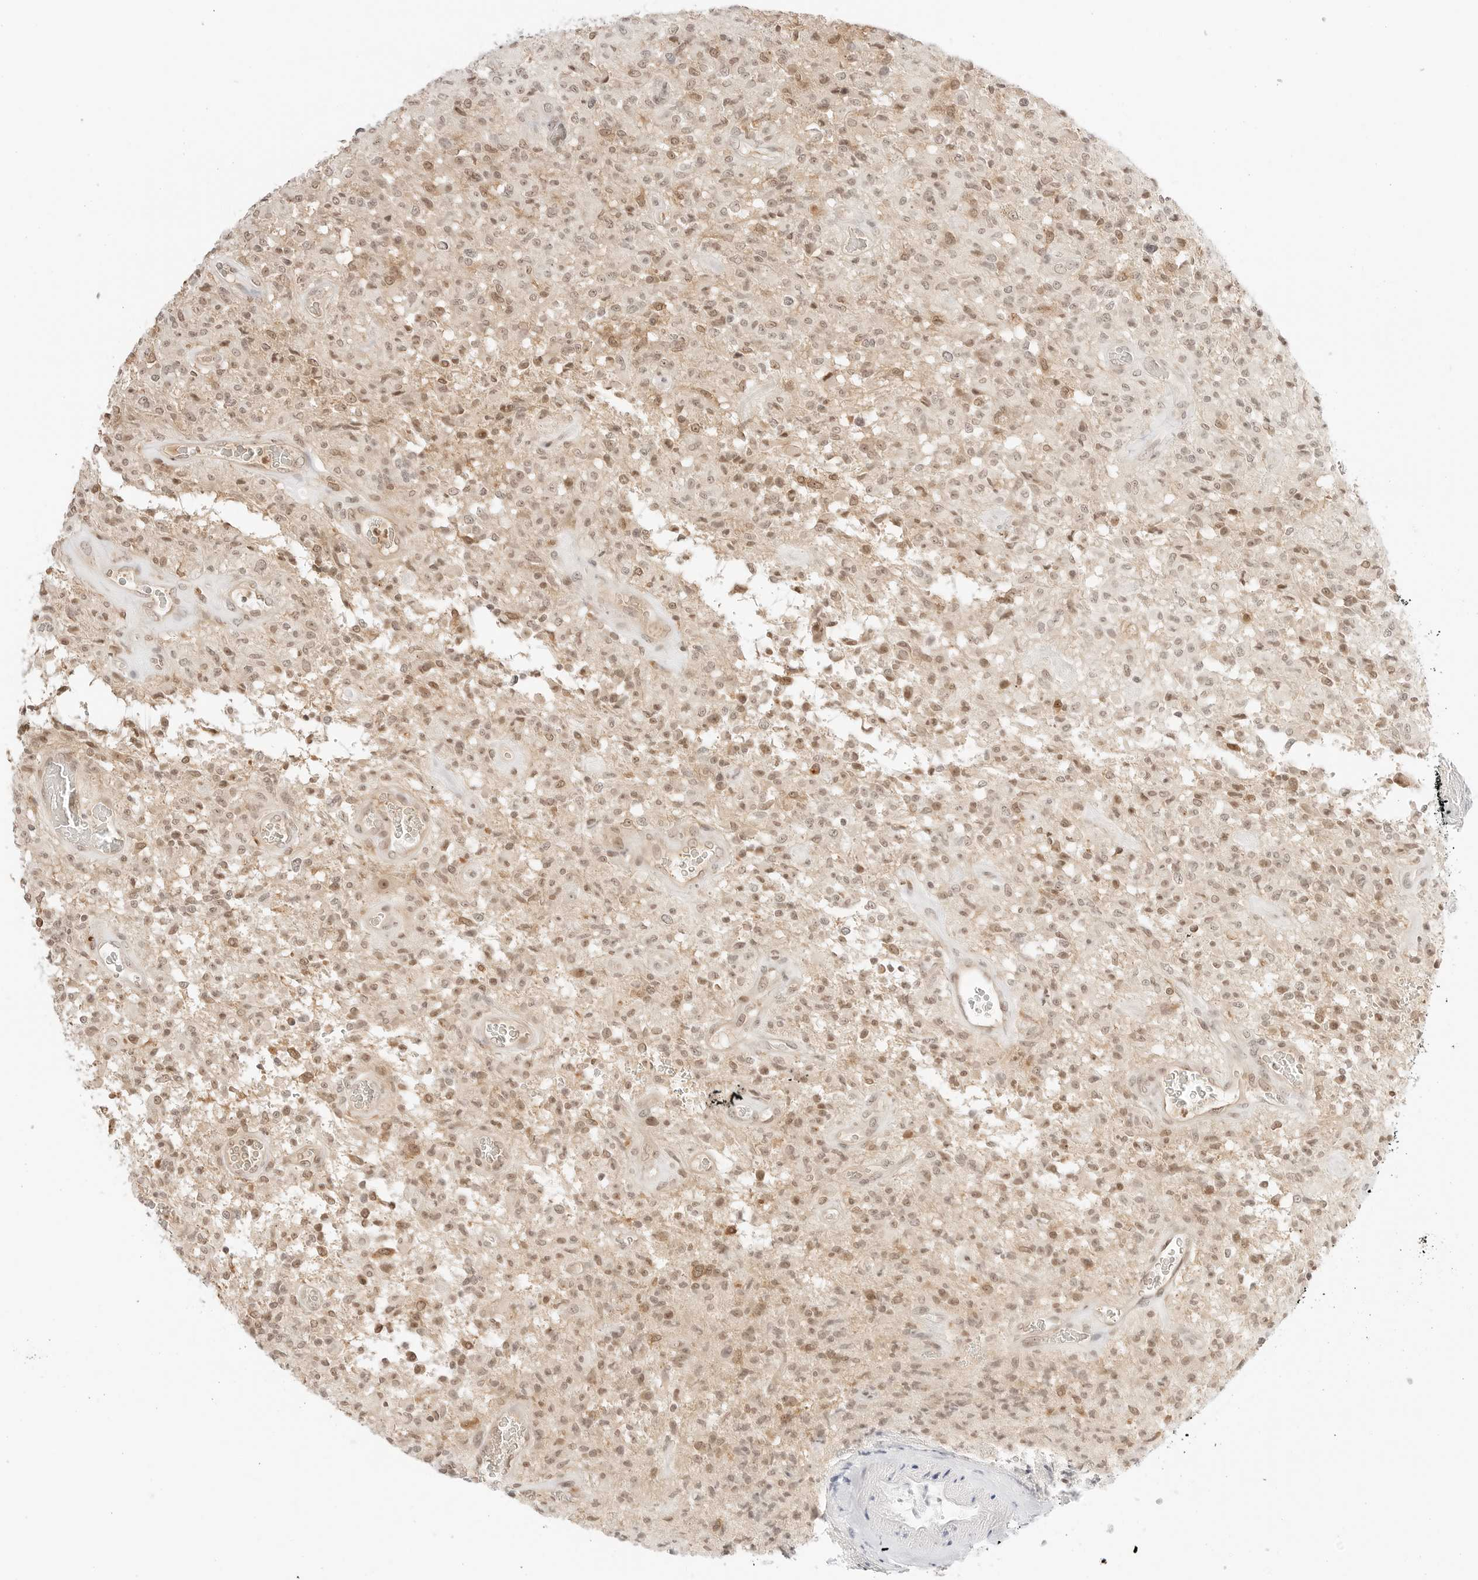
{"staining": {"intensity": "moderate", "quantity": "25%-75%", "location": "nuclear"}, "tissue": "glioma", "cell_type": "Tumor cells", "image_type": "cancer", "snomed": [{"axis": "morphology", "description": "Glioma, malignant, High grade"}, {"axis": "topography", "description": "Brain"}], "caption": "Tumor cells reveal medium levels of moderate nuclear expression in about 25%-75% of cells in human malignant glioma (high-grade). (brown staining indicates protein expression, while blue staining denotes nuclei).", "gene": "RPS6KL1", "patient": {"sex": "female", "age": 57}}